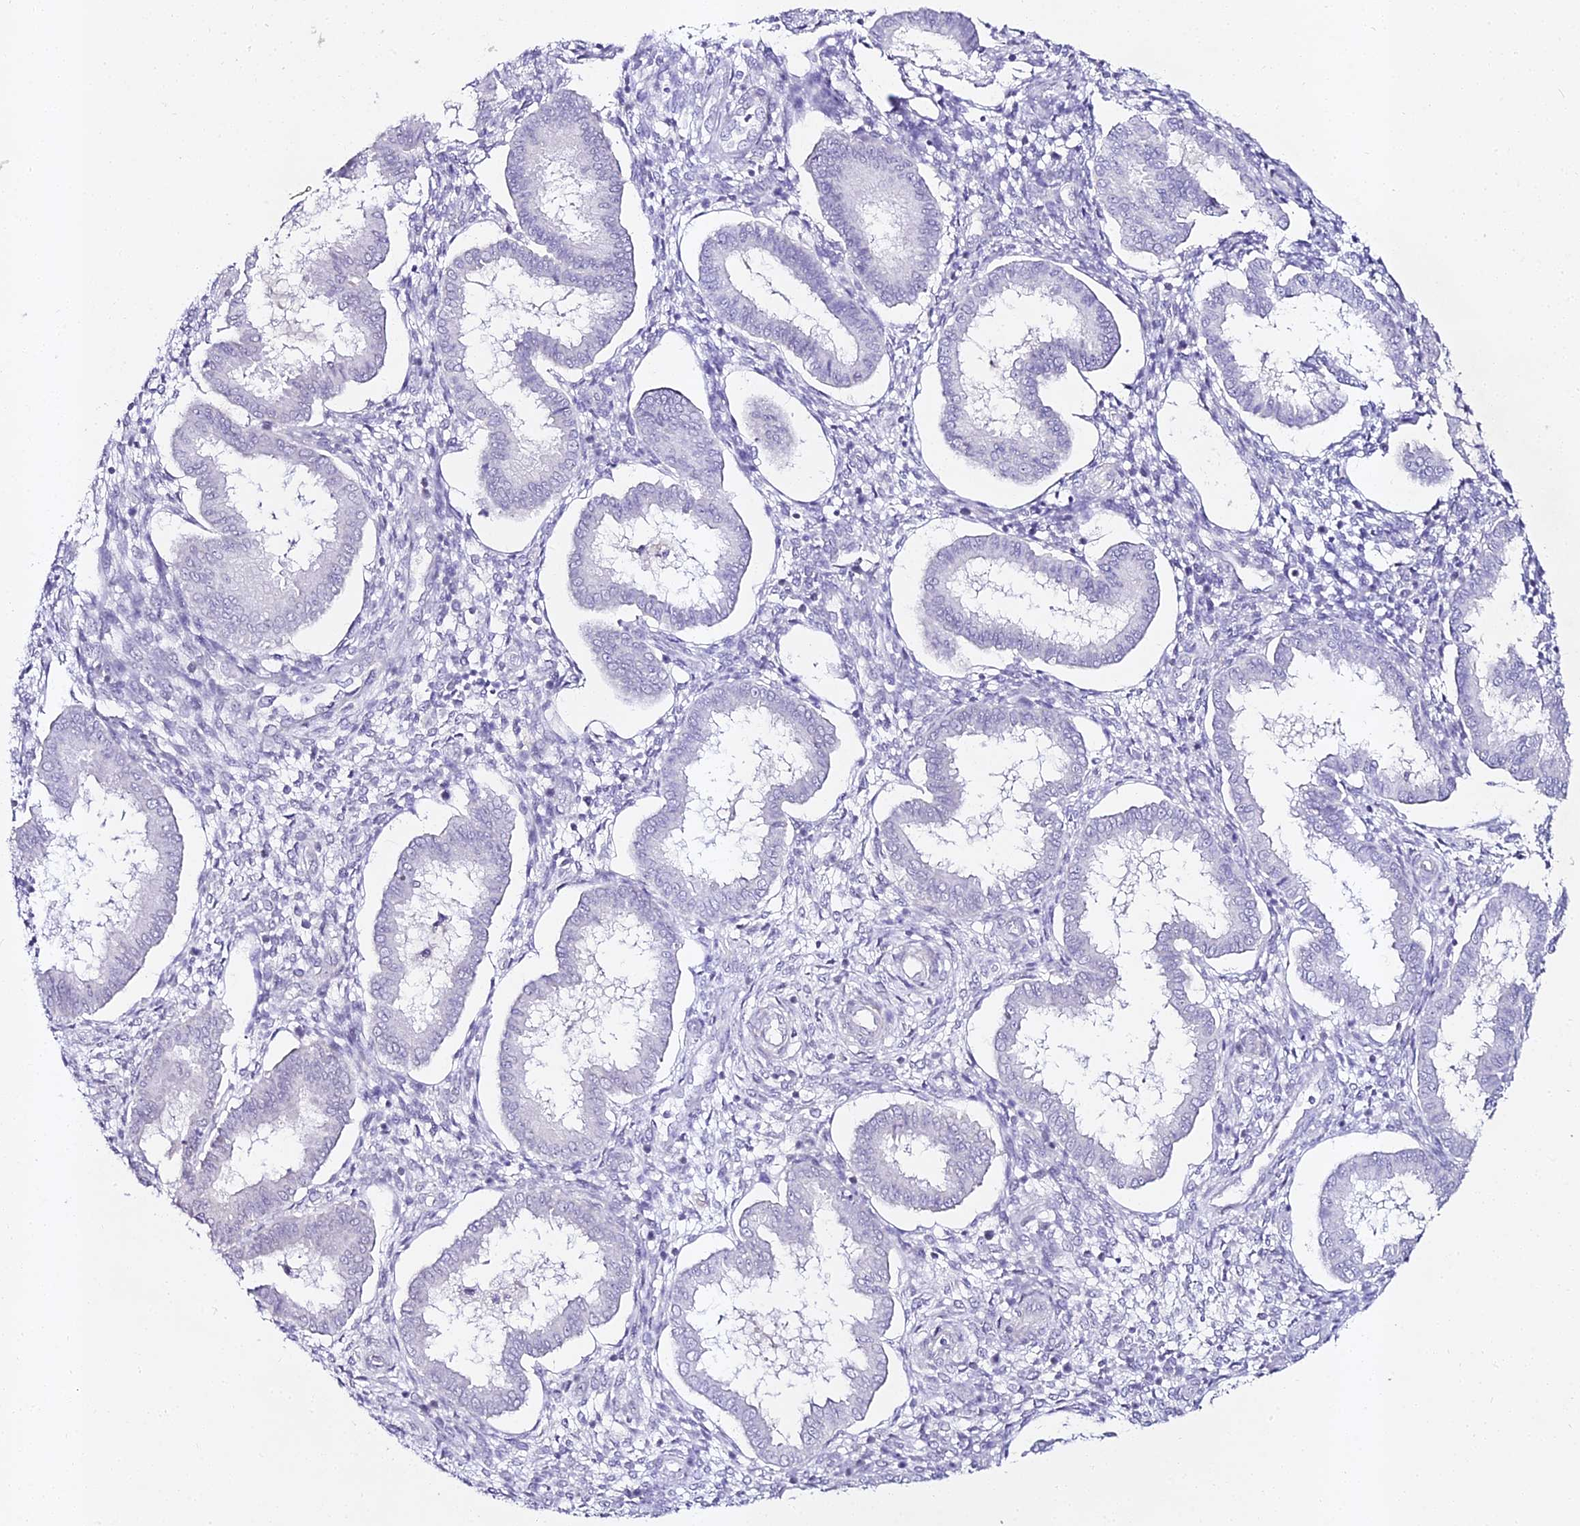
{"staining": {"intensity": "negative", "quantity": "none", "location": "none"}, "tissue": "endometrium", "cell_type": "Cells in endometrial stroma", "image_type": "normal", "snomed": [{"axis": "morphology", "description": "Normal tissue, NOS"}, {"axis": "topography", "description": "Endometrium"}], "caption": "The IHC micrograph has no significant staining in cells in endometrial stroma of endometrium.", "gene": "ALPG", "patient": {"sex": "female", "age": 24}}